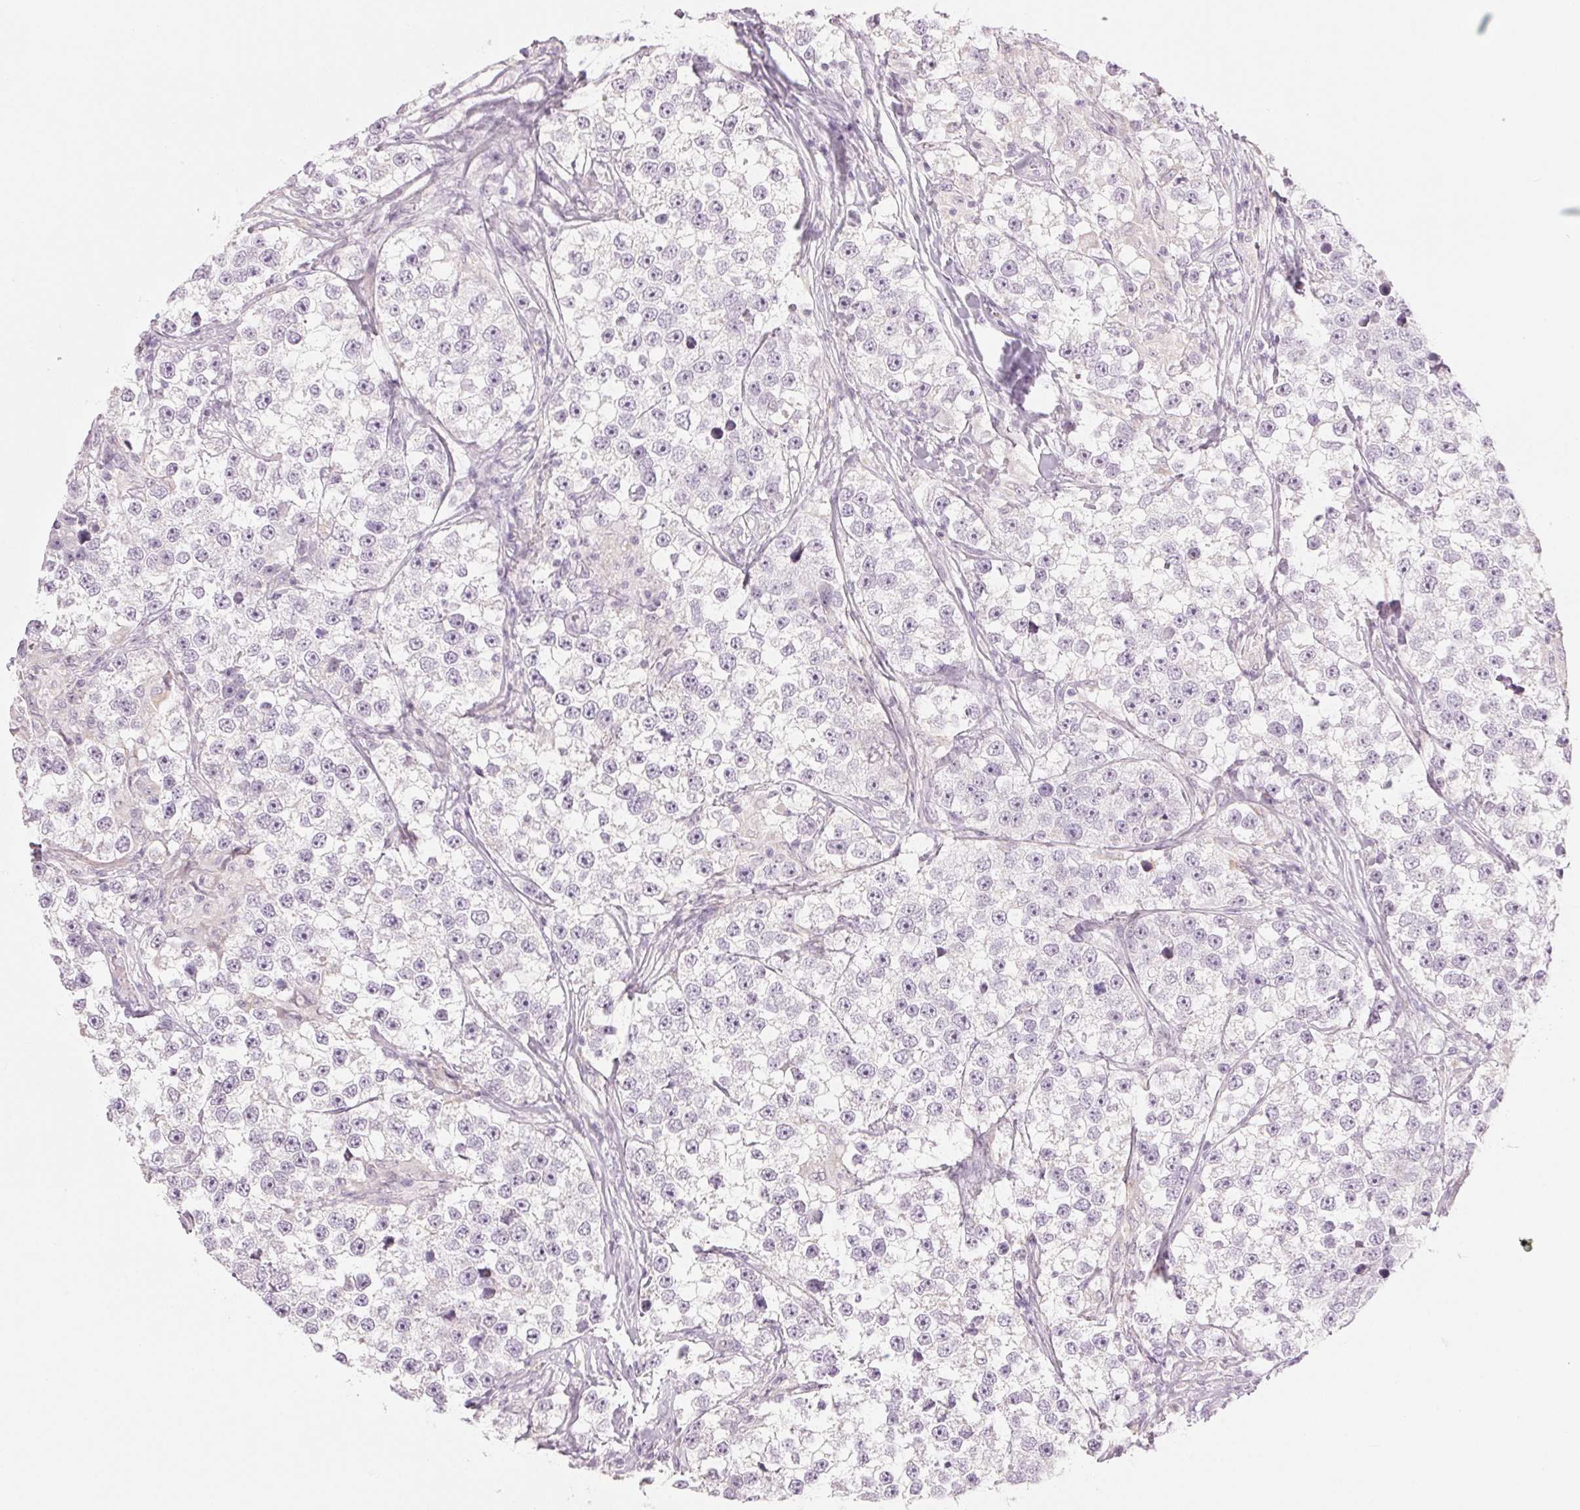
{"staining": {"intensity": "negative", "quantity": "none", "location": "none"}, "tissue": "testis cancer", "cell_type": "Tumor cells", "image_type": "cancer", "snomed": [{"axis": "morphology", "description": "Seminoma, NOS"}, {"axis": "topography", "description": "Testis"}], "caption": "IHC micrograph of seminoma (testis) stained for a protein (brown), which reveals no staining in tumor cells. Brightfield microscopy of immunohistochemistry stained with DAB (brown) and hematoxylin (blue), captured at high magnification.", "gene": "EHHADH", "patient": {"sex": "male", "age": 46}}